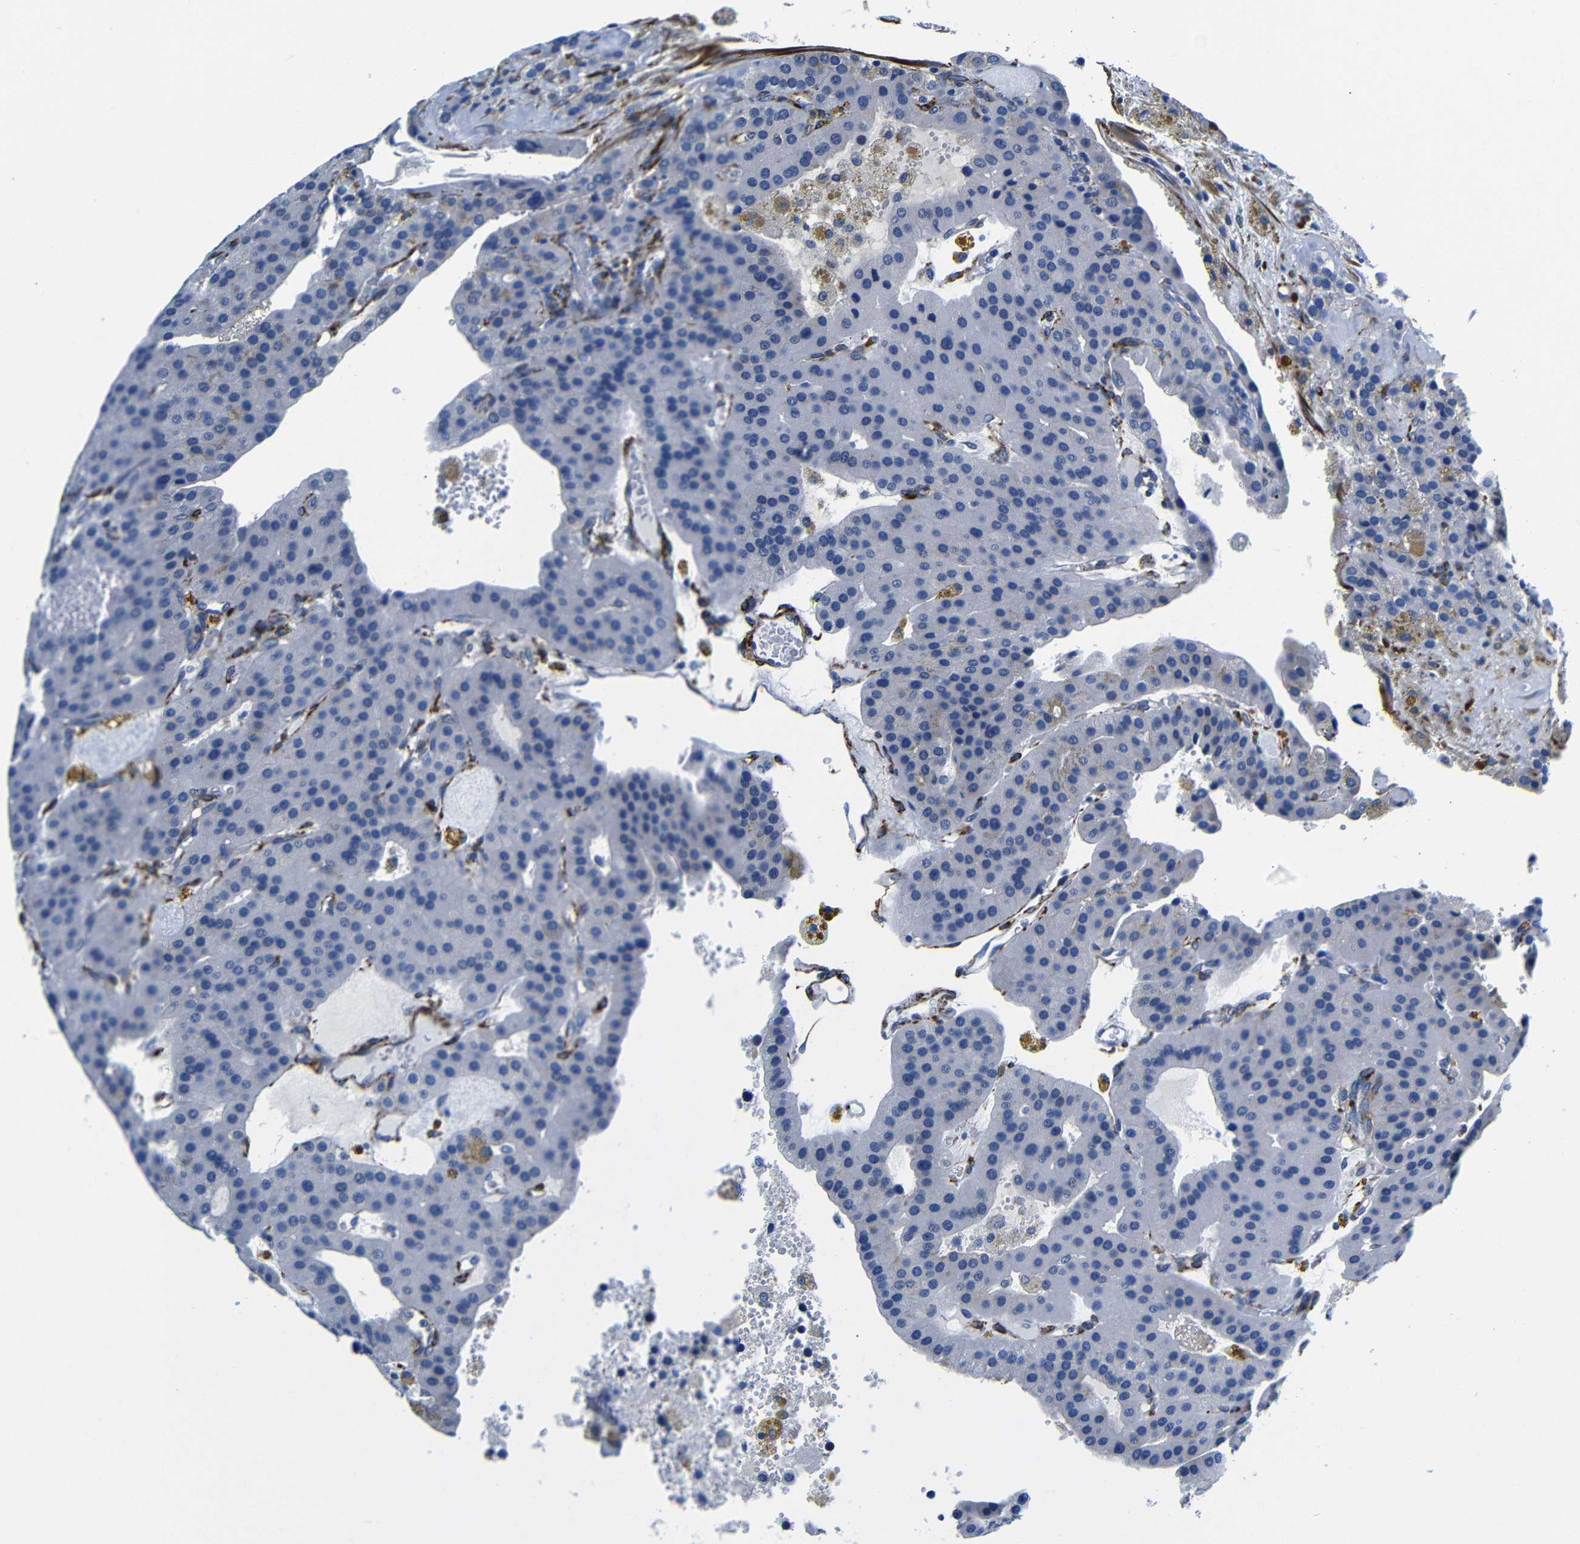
{"staining": {"intensity": "negative", "quantity": "none", "location": "none"}, "tissue": "parathyroid gland", "cell_type": "Glandular cells", "image_type": "normal", "snomed": [{"axis": "morphology", "description": "Normal tissue, NOS"}, {"axis": "morphology", "description": "Adenoma, NOS"}, {"axis": "topography", "description": "Parathyroid gland"}], "caption": "Parathyroid gland stained for a protein using immunohistochemistry displays no expression glandular cells.", "gene": "LRIG1", "patient": {"sex": "female", "age": 86}}